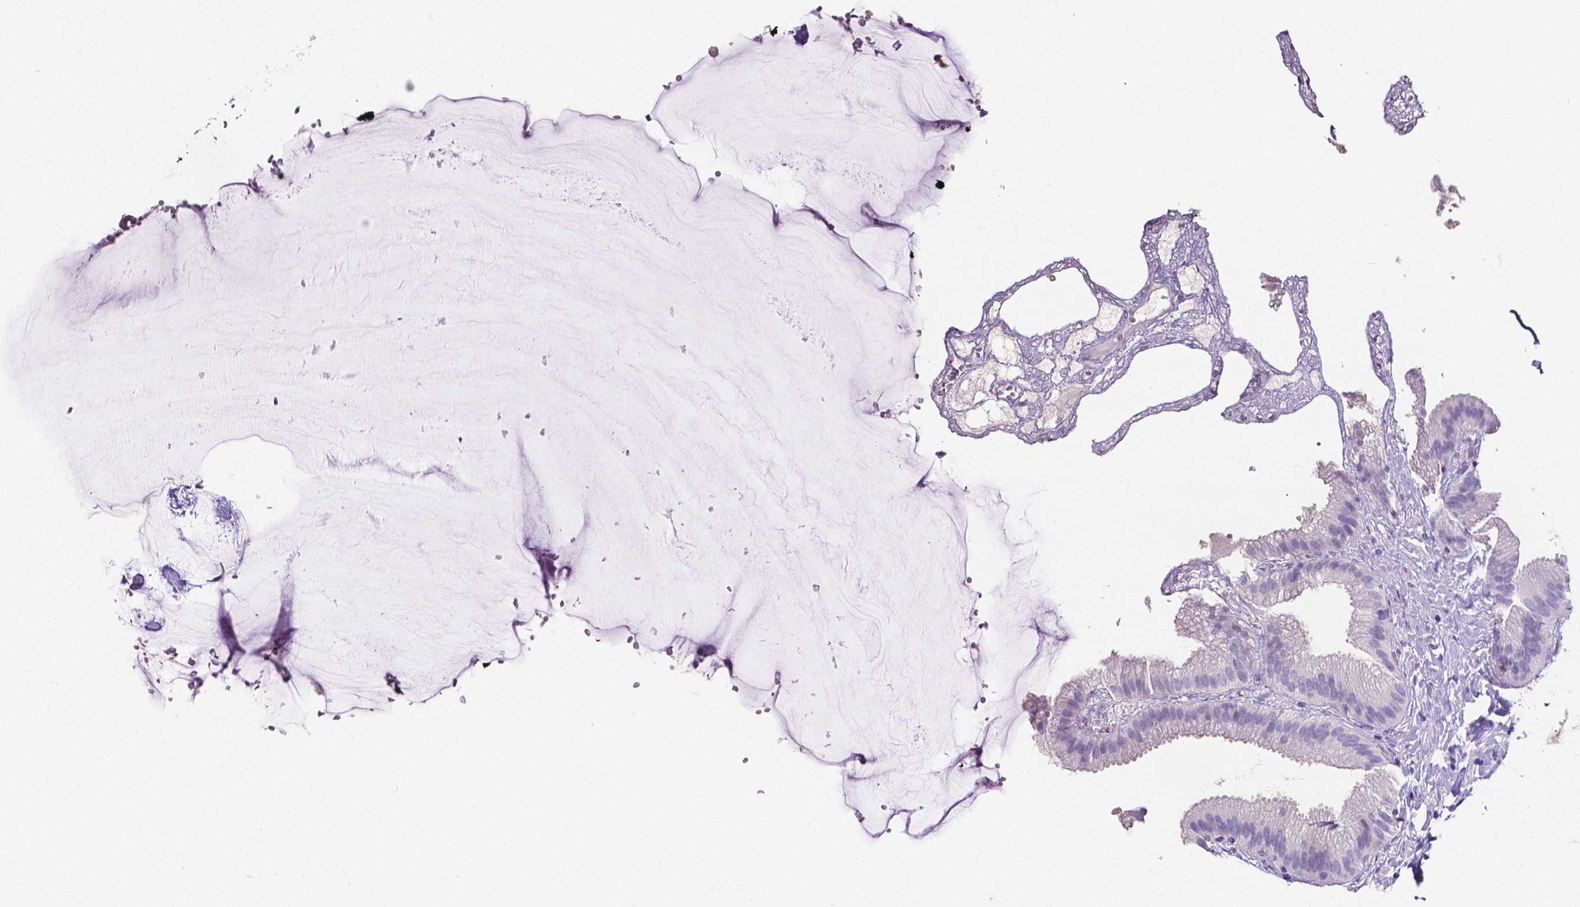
{"staining": {"intensity": "negative", "quantity": "none", "location": "none"}, "tissue": "gallbladder", "cell_type": "Glandular cells", "image_type": "normal", "snomed": [{"axis": "morphology", "description": "Normal tissue, NOS"}, {"axis": "topography", "description": "Gallbladder"}], "caption": "Protein analysis of benign gallbladder reveals no significant expression in glandular cells. Brightfield microscopy of immunohistochemistry stained with DAB (brown) and hematoxylin (blue), captured at high magnification.", "gene": "SLC22A2", "patient": {"sex": "female", "age": 63}}